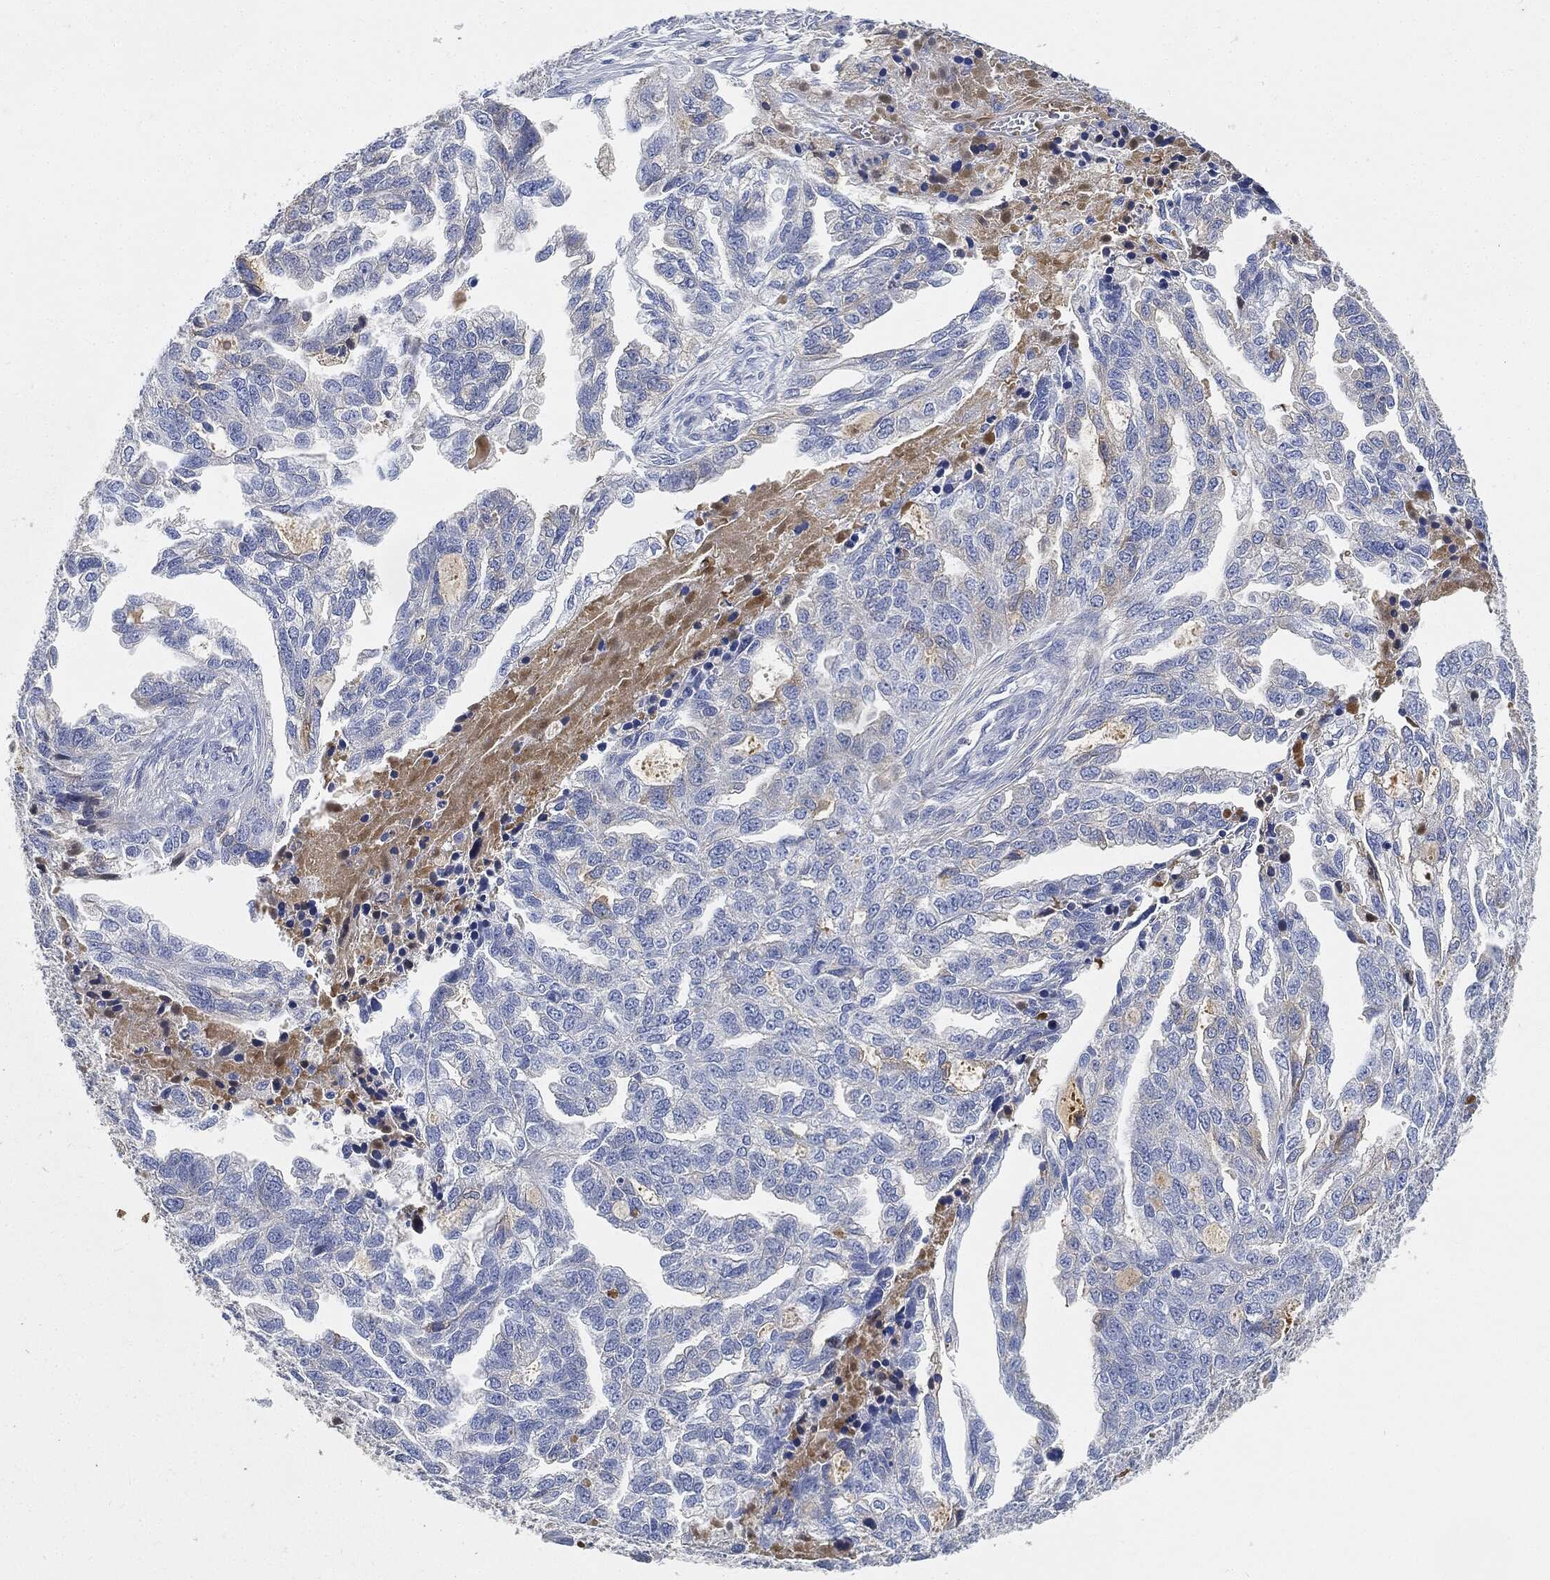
{"staining": {"intensity": "negative", "quantity": "none", "location": "none"}, "tissue": "ovarian cancer", "cell_type": "Tumor cells", "image_type": "cancer", "snomed": [{"axis": "morphology", "description": "Cystadenocarcinoma, serous, NOS"}, {"axis": "topography", "description": "Ovary"}], "caption": "IHC histopathology image of neoplastic tissue: human ovarian cancer (serous cystadenocarcinoma) stained with DAB shows no significant protein expression in tumor cells.", "gene": "IGLV6-57", "patient": {"sex": "female", "age": 51}}